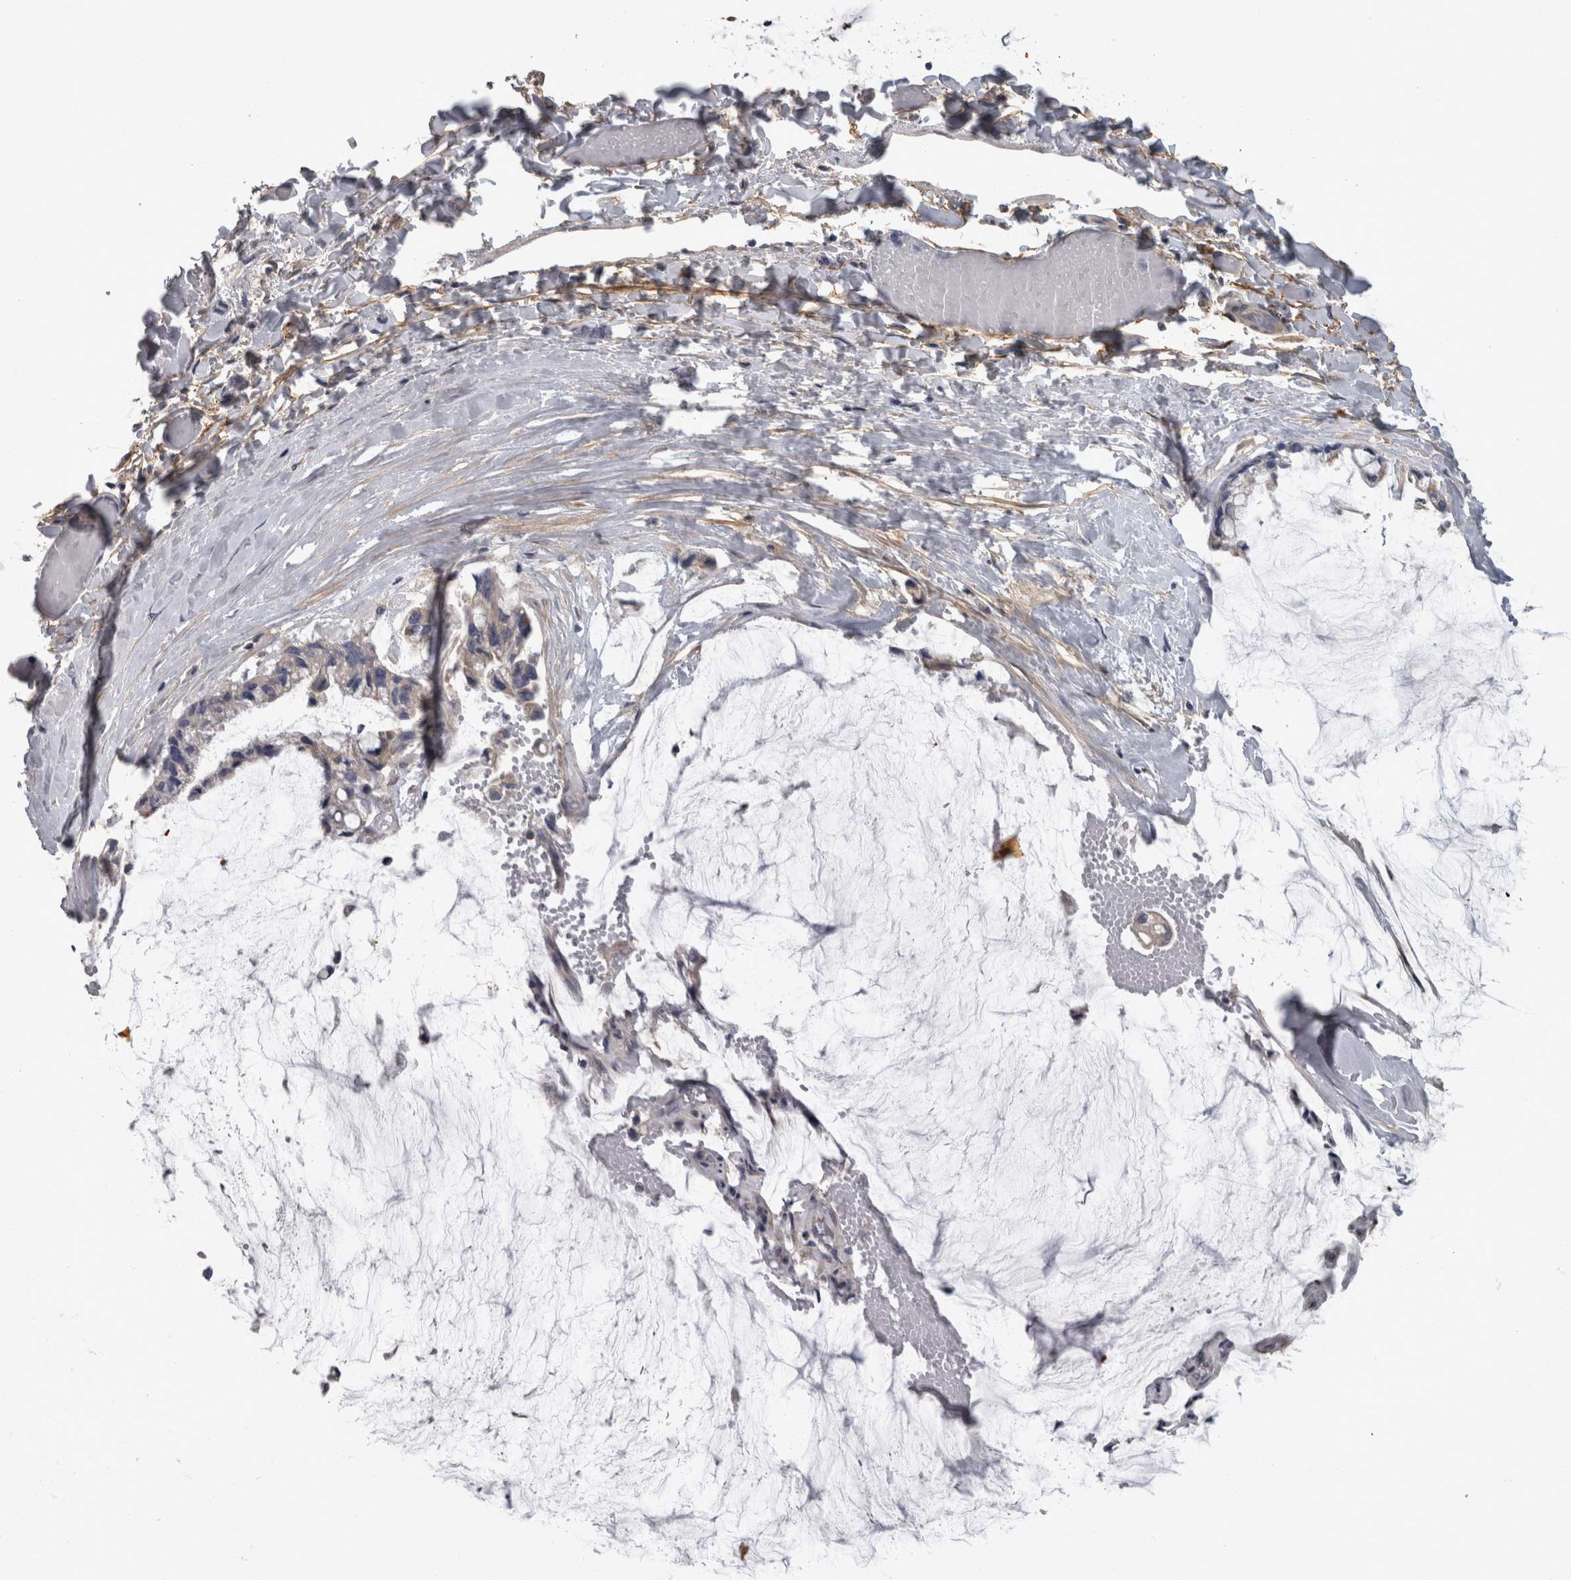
{"staining": {"intensity": "weak", "quantity": "<25%", "location": "cytoplasmic/membranous"}, "tissue": "ovarian cancer", "cell_type": "Tumor cells", "image_type": "cancer", "snomed": [{"axis": "morphology", "description": "Cystadenocarcinoma, mucinous, NOS"}, {"axis": "topography", "description": "Ovary"}], "caption": "High power microscopy photomicrograph of an IHC image of ovarian mucinous cystadenocarcinoma, revealing no significant expression in tumor cells.", "gene": "EFEMP2", "patient": {"sex": "female", "age": 39}}